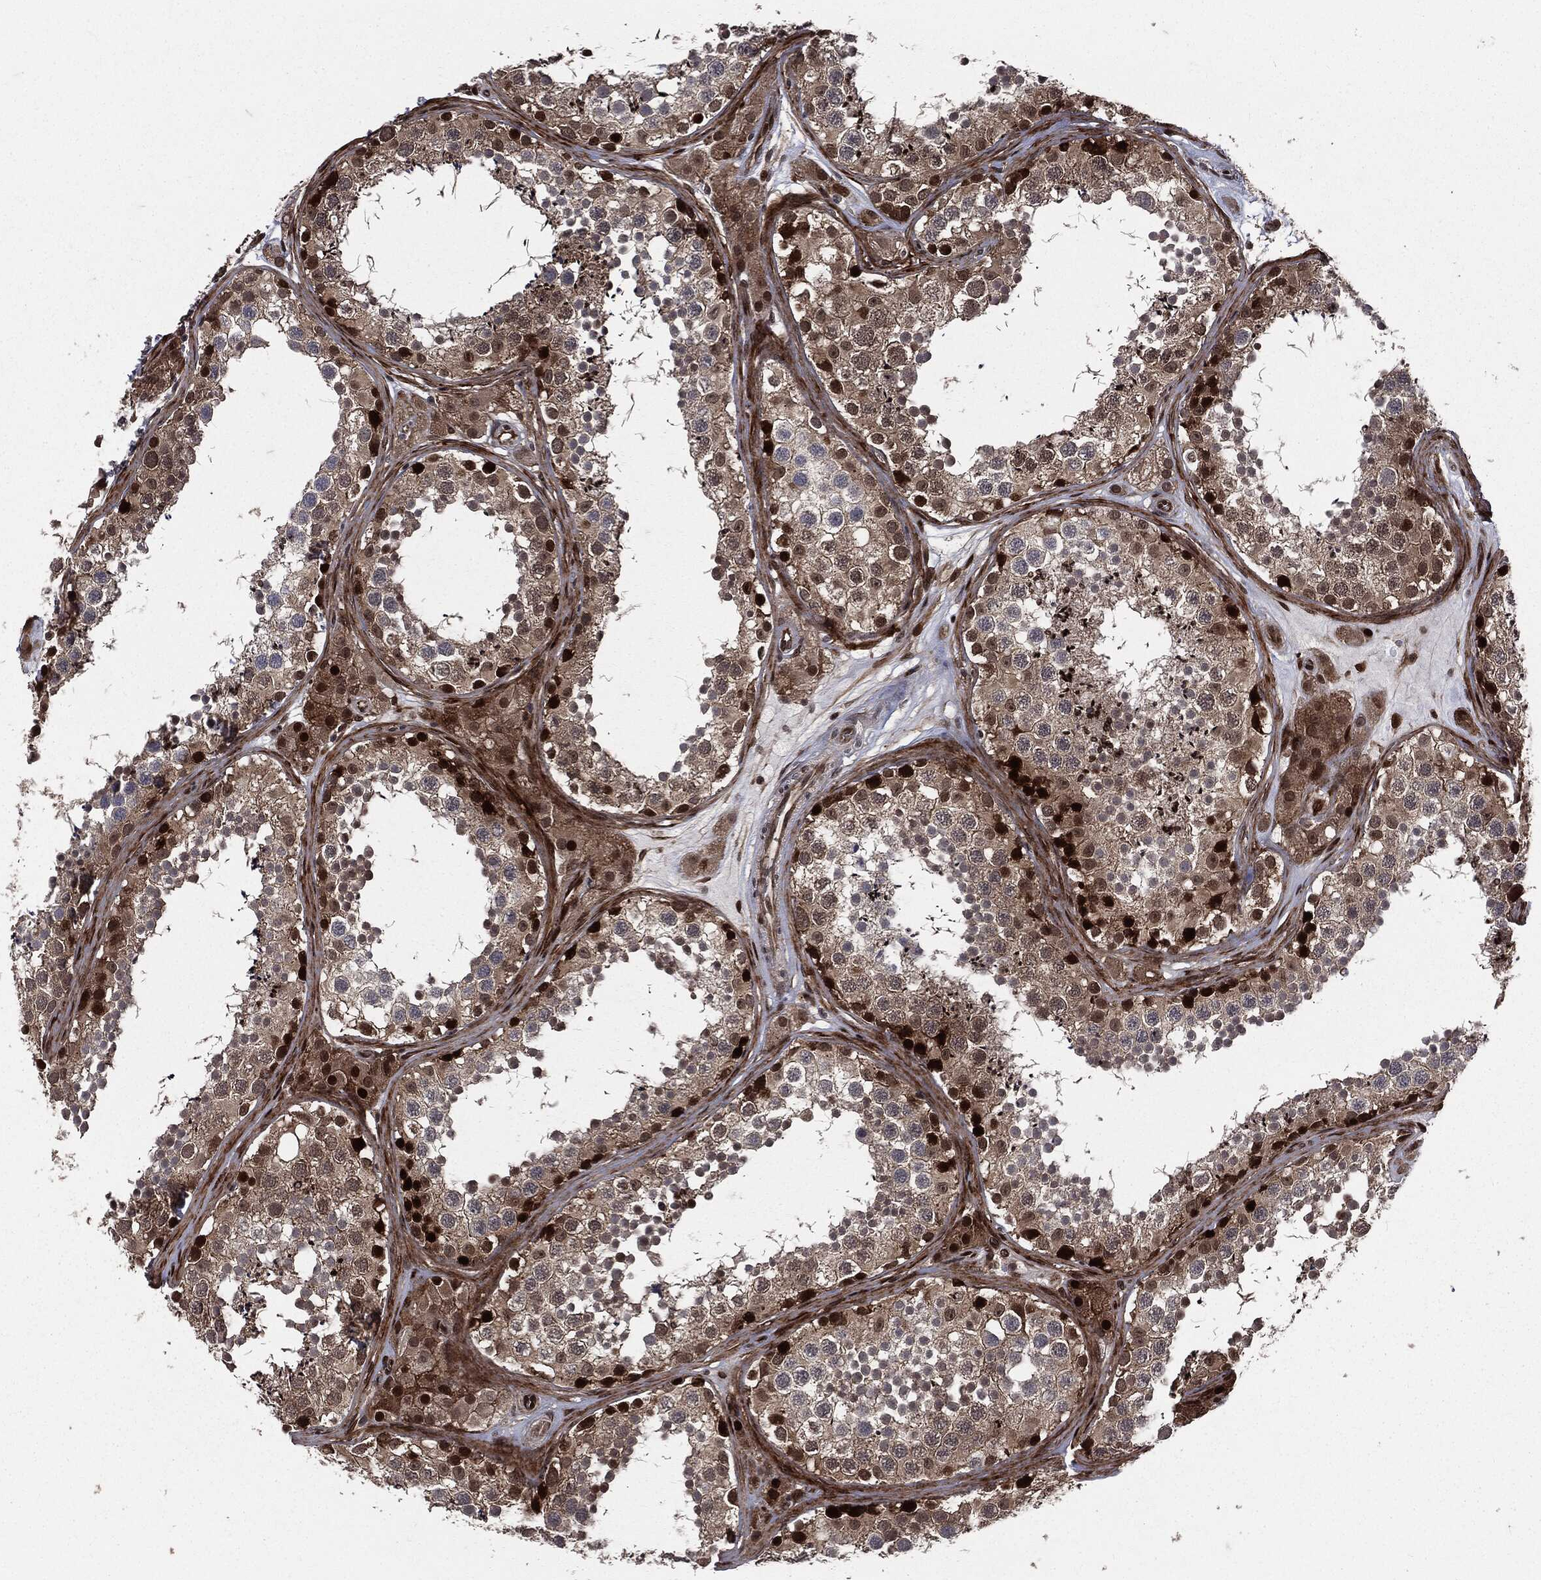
{"staining": {"intensity": "strong", "quantity": "25%-75%", "location": "nuclear"}, "tissue": "testis", "cell_type": "Cells in seminiferous ducts", "image_type": "normal", "snomed": [{"axis": "morphology", "description": "Normal tissue, NOS"}, {"axis": "topography", "description": "Testis"}], "caption": "The immunohistochemical stain labels strong nuclear positivity in cells in seminiferous ducts of benign testis. Using DAB (brown) and hematoxylin (blue) stains, captured at high magnification using brightfield microscopy.", "gene": "SMAD4", "patient": {"sex": "male", "age": 41}}